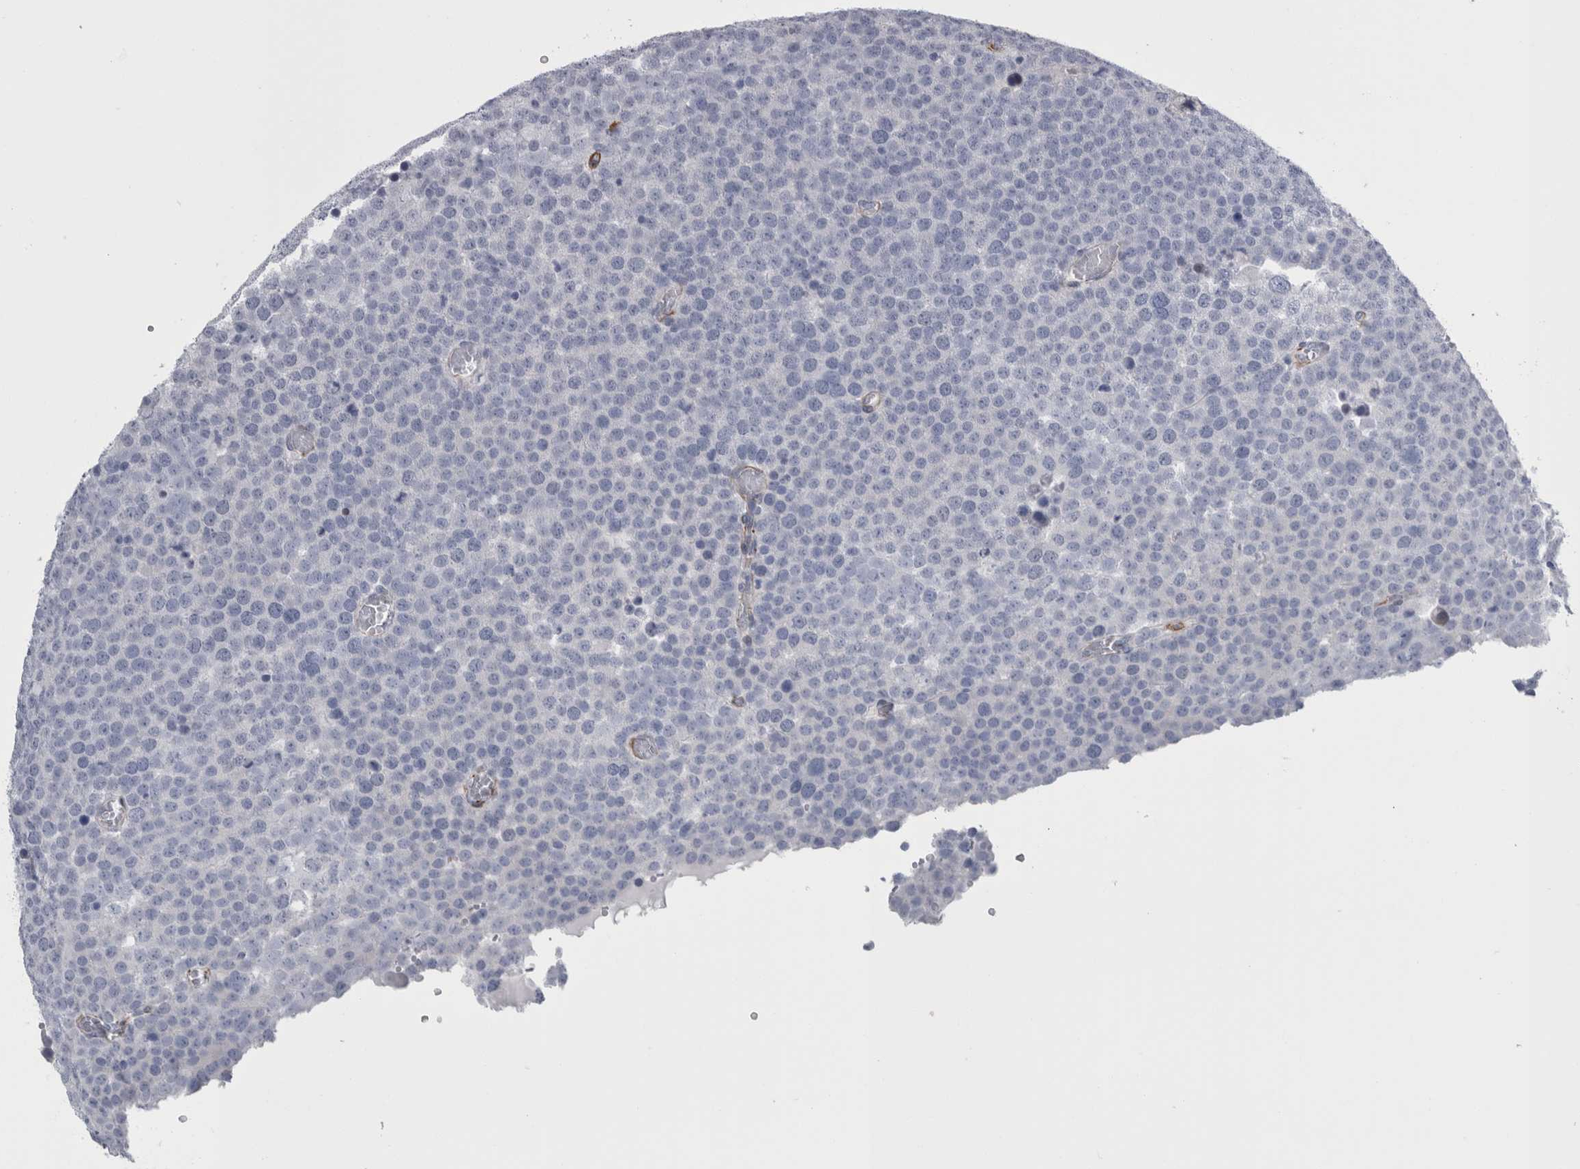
{"staining": {"intensity": "negative", "quantity": "none", "location": "none"}, "tissue": "testis cancer", "cell_type": "Tumor cells", "image_type": "cancer", "snomed": [{"axis": "morphology", "description": "Seminoma, NOS"}, {"axis": "topography", "description": "Testis"}], "caption": "There is no significant expression in tumor cells of testis seminoma.", "gene": "VWDE", "patient": {"sex": "male", "age": 71}}